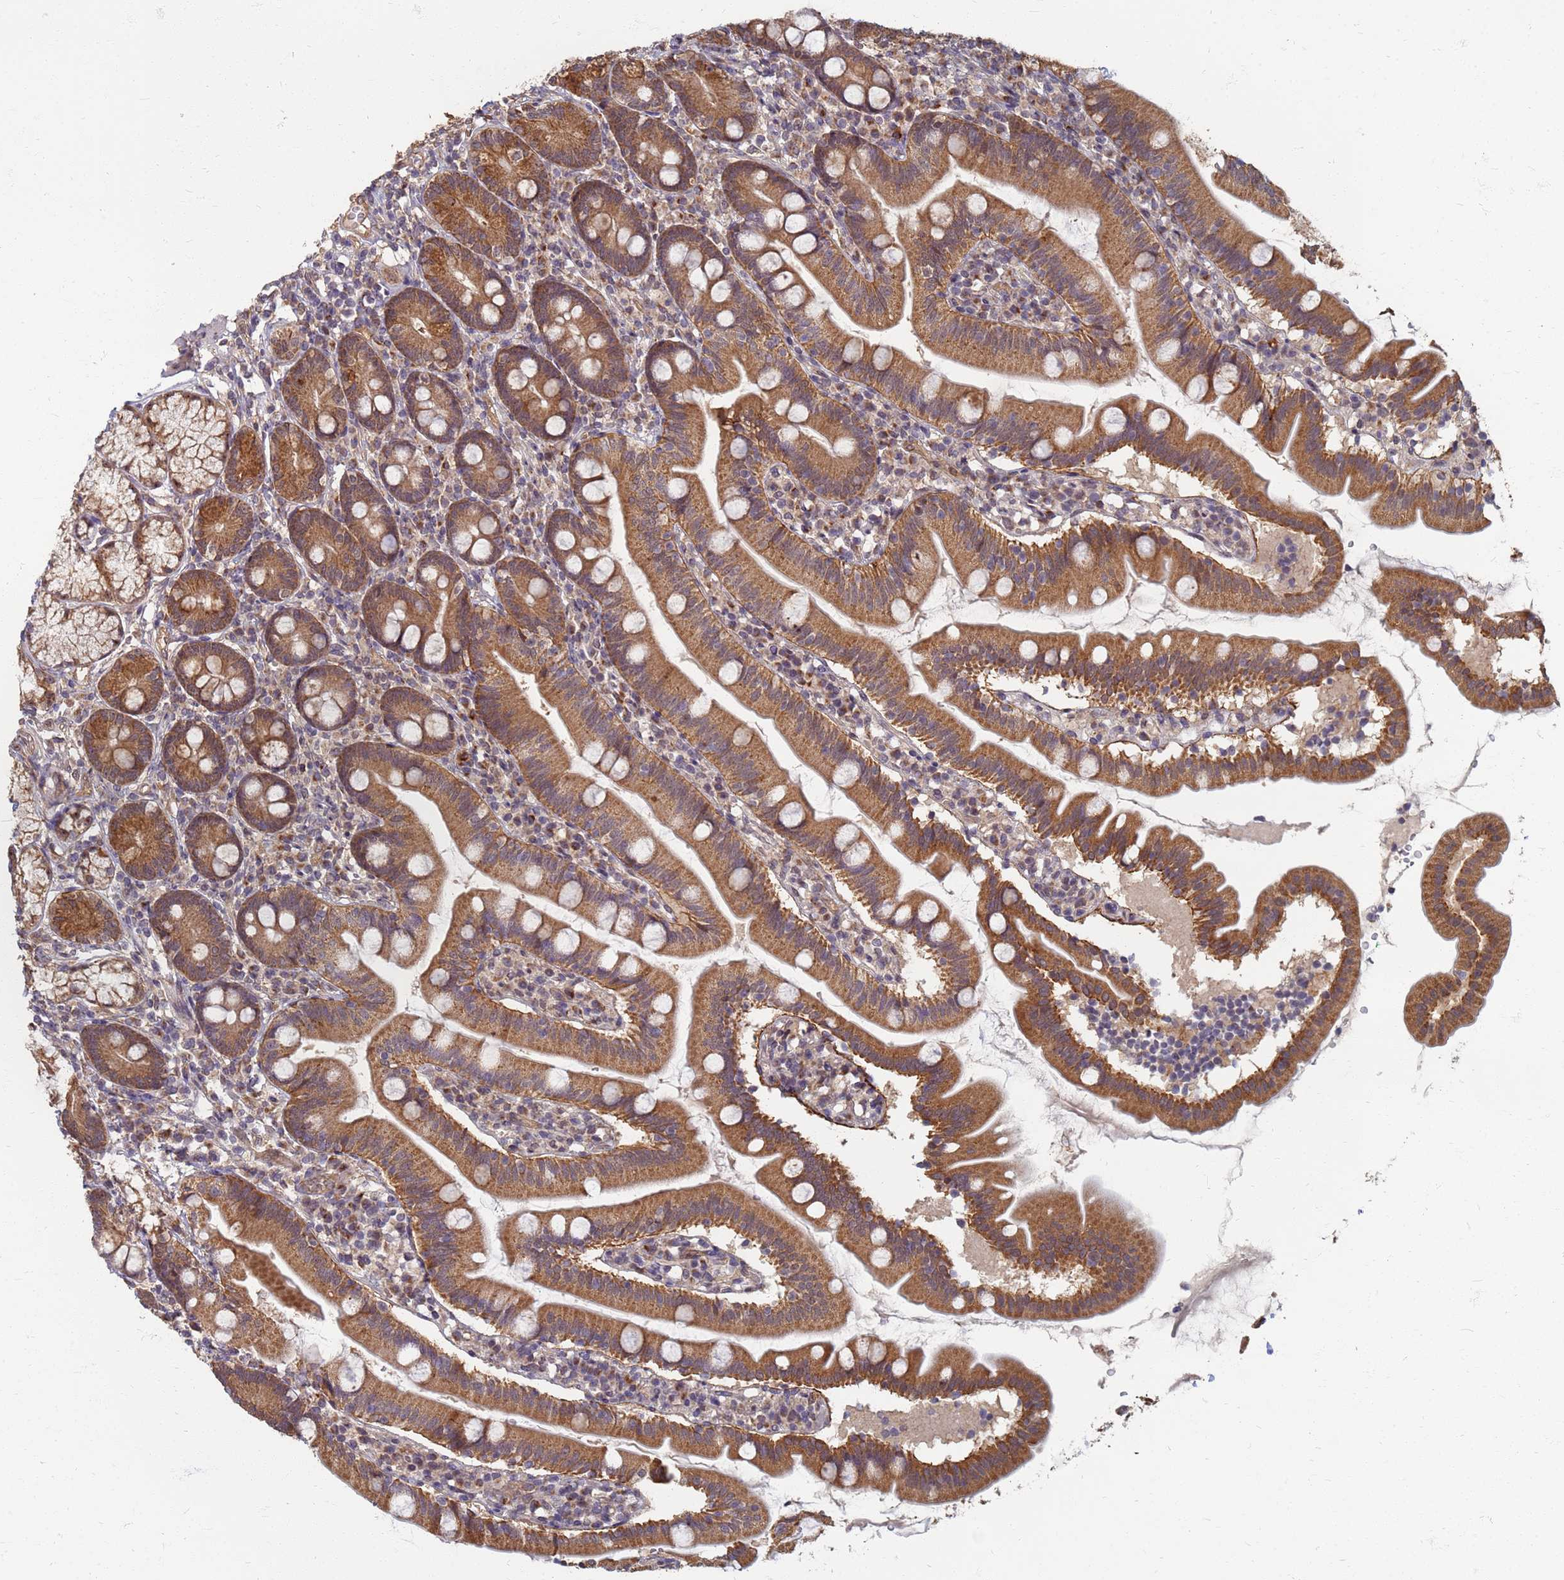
{"staining": {"intensity": "moderate", "quantity": ">75%", "location": "cytoplasmic/membranous"}, "tissue": "duodenum", "cell_type": "Glandular cells", "image_type": "normal", "snomed": [{"axis": "morphology", "description": "Normal tissue, NOS"}, {"axis": "topography", "description": "Duodenum"}], "caption": "Immunohistochemical staining of normal duodenum reveals medium levels of moderate cytoplasmic/membranous positivity in approximately >75% of glandular cells.", "gene": "ITGB4", "patient": {"sex": "female", "age": 67}}